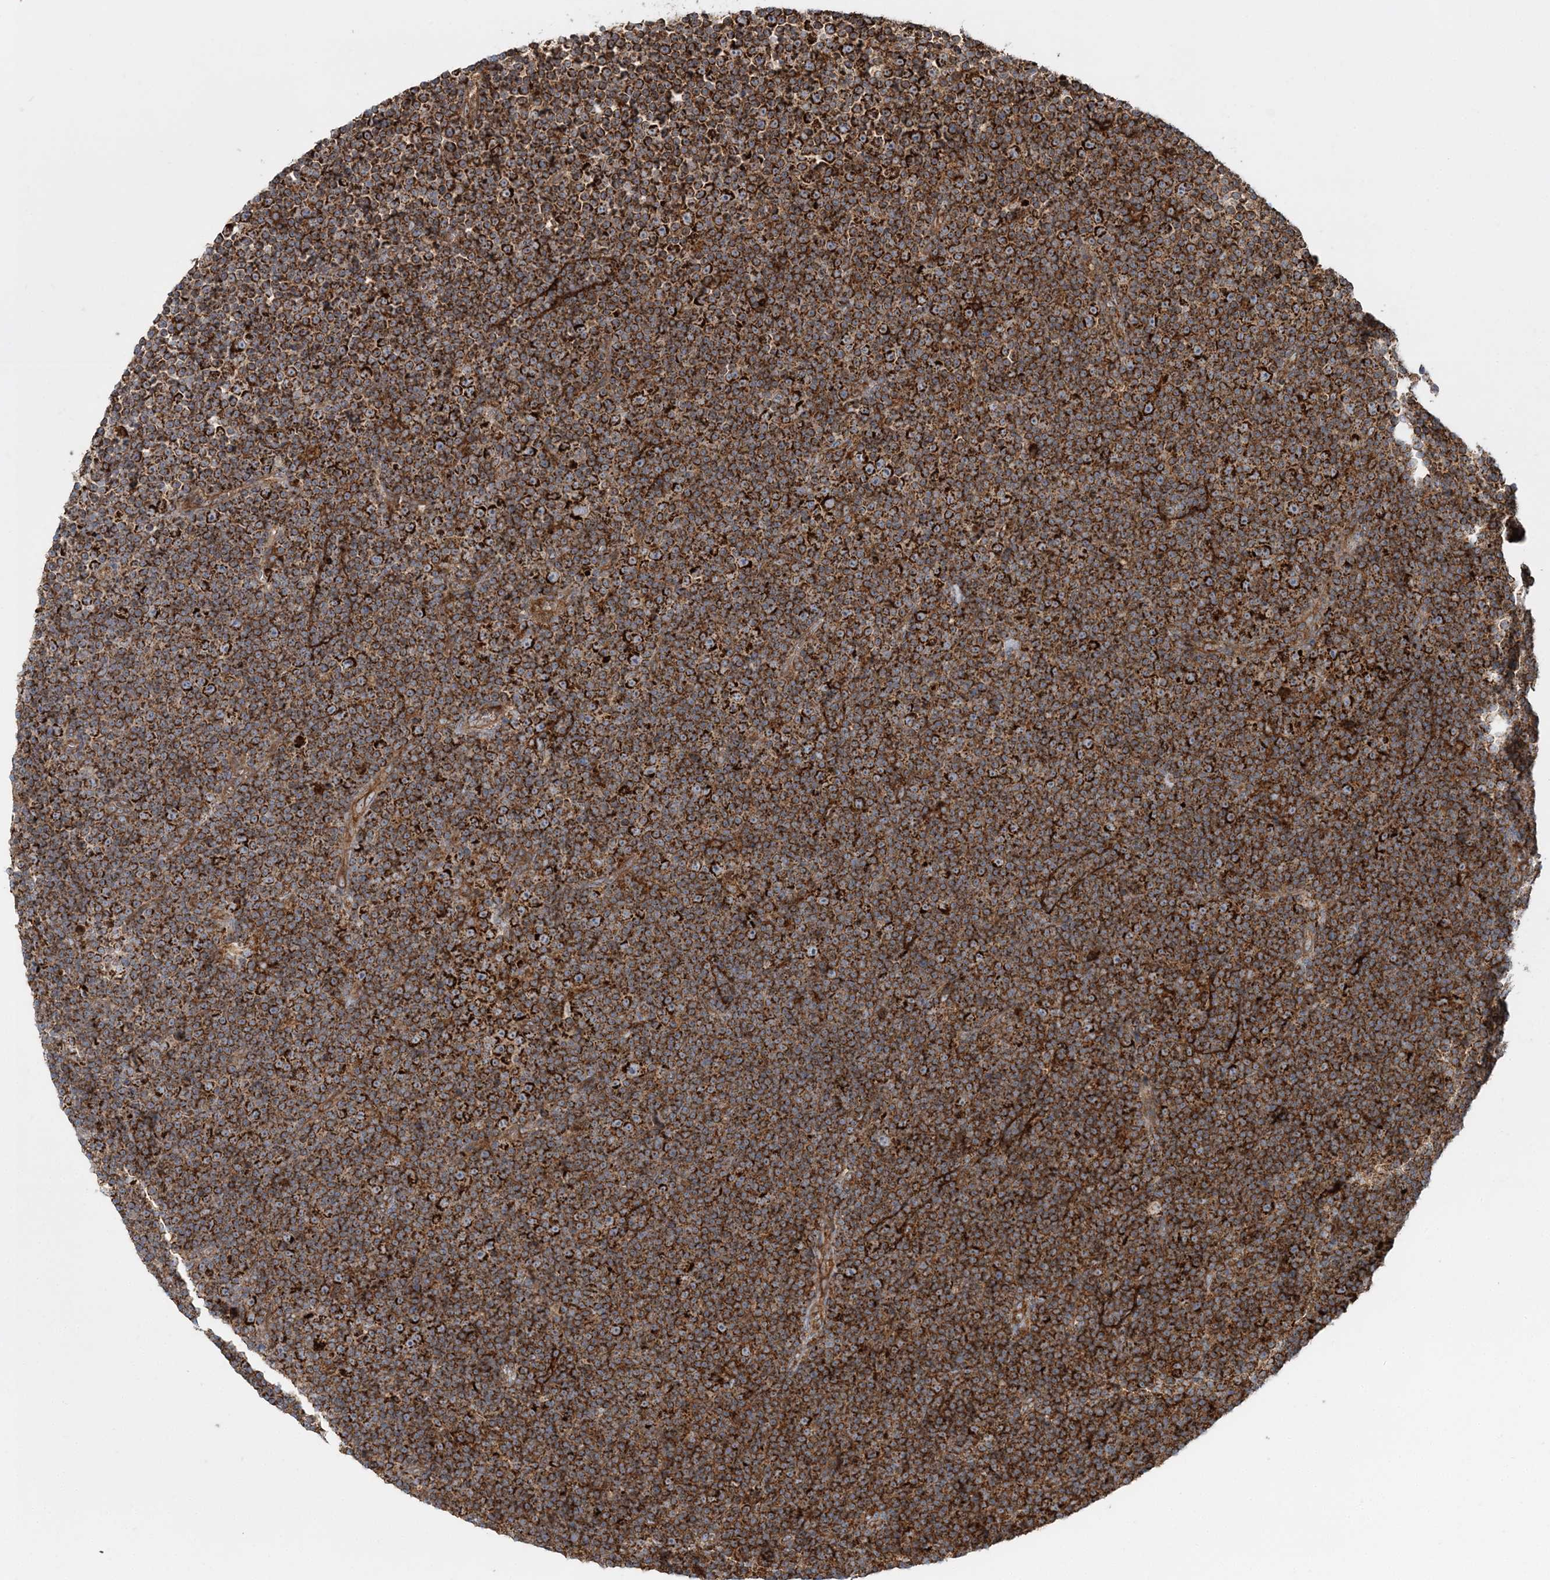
{"staining": {"intensity": "strong", "quantity": ">75%", "location": "cytoplasmic/membranous"}, "tissue": "lymphoma", "cell_type": "Tumor cells", "image_type": "cancer", "snomed": [{"axis": "morphology", "description": "Malignant lymphoma, non-Hodgkin's type, Low grade"}, {"axis": "topography", "description": "Lymph node"}], "caption": "Protein staining by immunohistochemistry (IHC) shows strong cytoplasmic/membranous expression in approximately >75% of tumor cells in malignant lymphoma, non-Hodgkin's type (low-grade). (Stains: DAB (3,3'-diaminobenzidine) in brown, nuclei in blue, Microscopy: brightfield microscopy at high magnification).", "gene": "LRPPRC", "patient": {"sex": "female", "age": 67}}